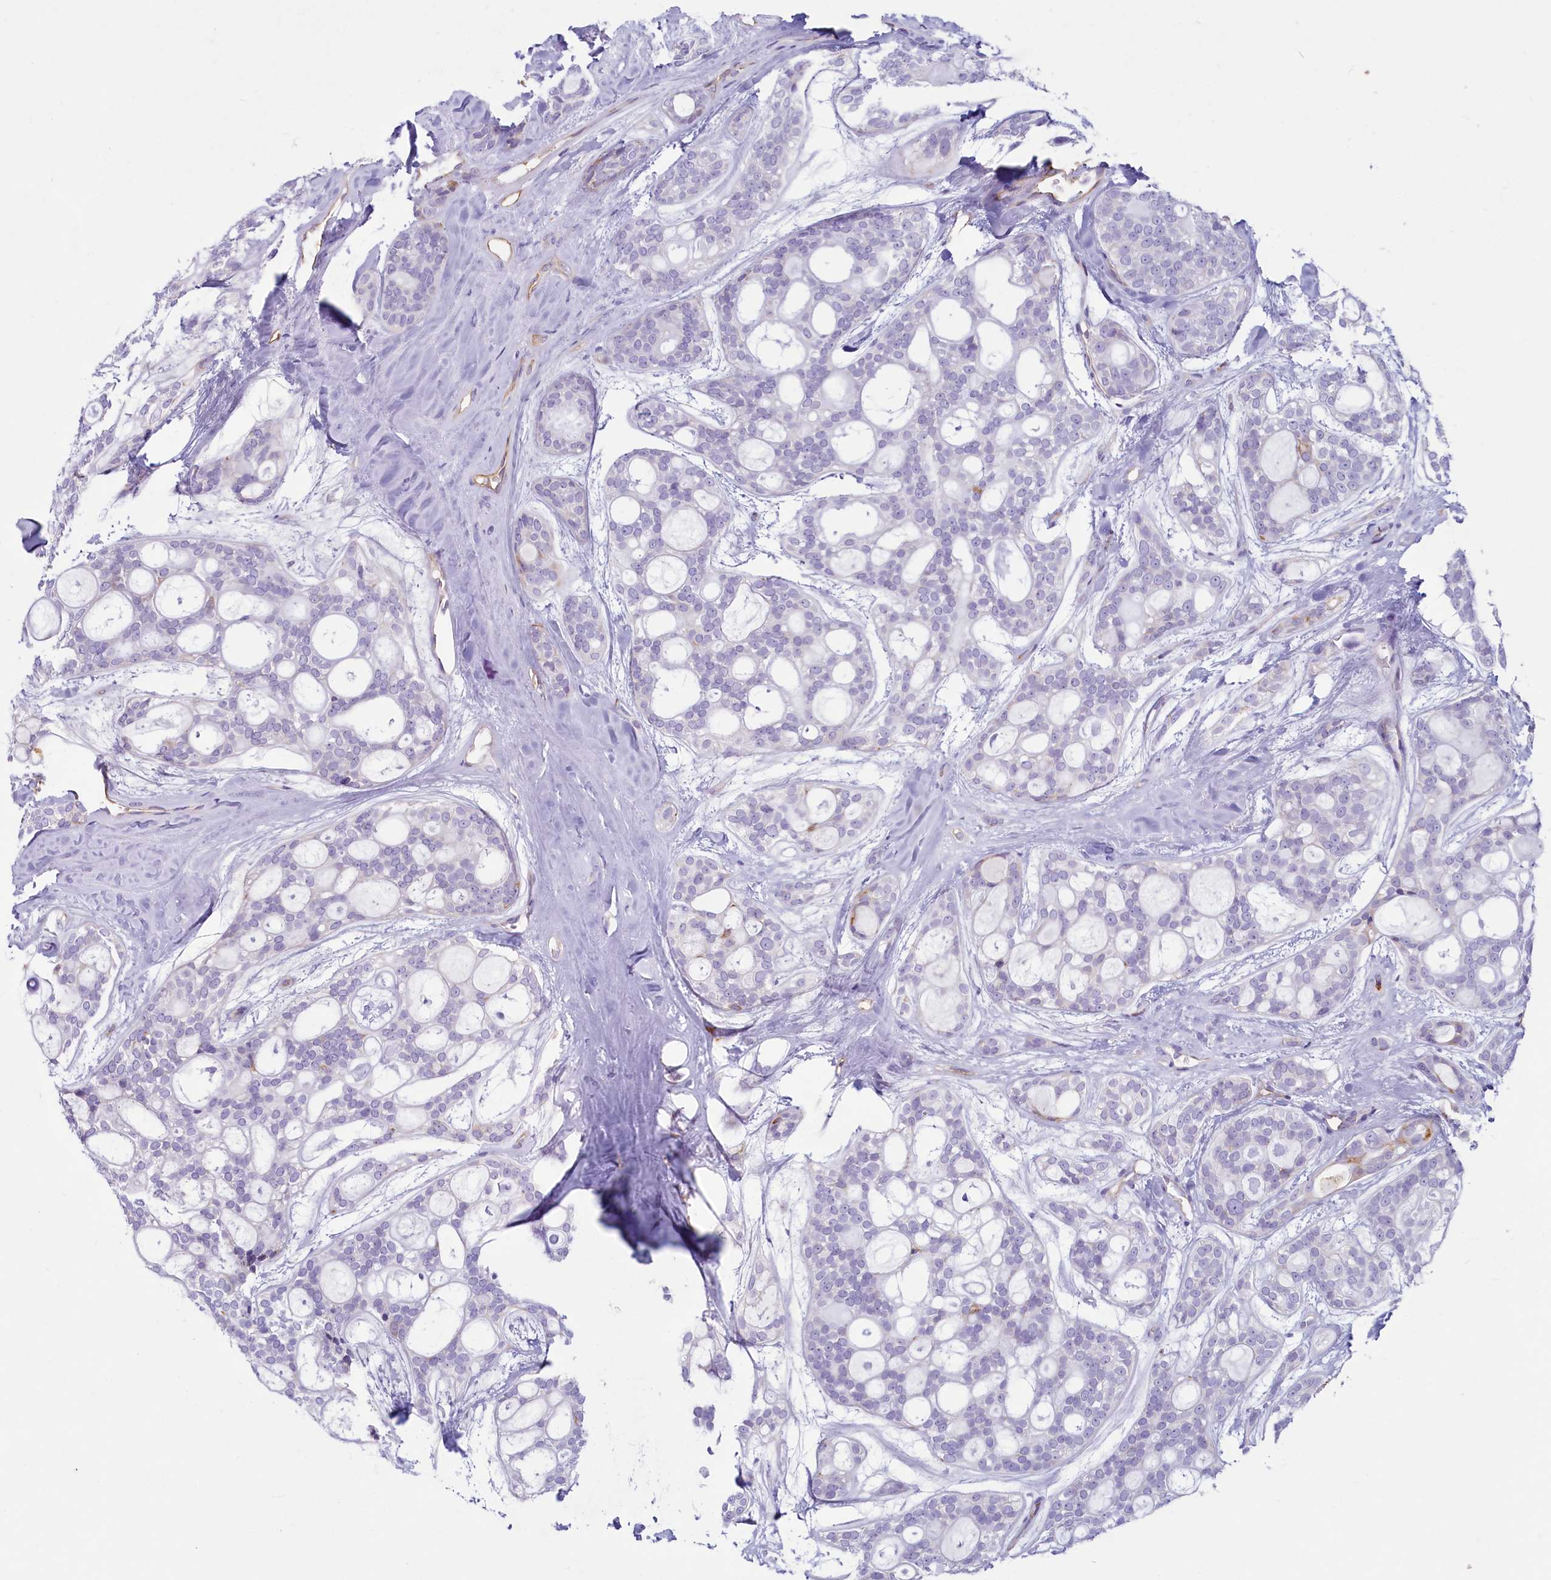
{"staining": {"intensity": "negative", "quantity": "none", "location": "none"}, "tissue": "head and neck cancer", "cell_type": "Tumor cells", "image_type": "cancer", "snomed": [{"axis": "morphology", "description": "Adenocarcinoma, NOS"}, {"axis": "topography", "description": "Head-Neck"}], "caption": "This is a histopathology image of IHC staining of head and neck adenocarcinoma, which shows no staining in tumor cells. (Stains: DAB immunohistochemistry (IHC) with hematoxylin counter stain, Microscopy: brightfield microscopy at high magnification).", "gene": "LMOD3", "patient": {"sex": "male", "age": 66}}